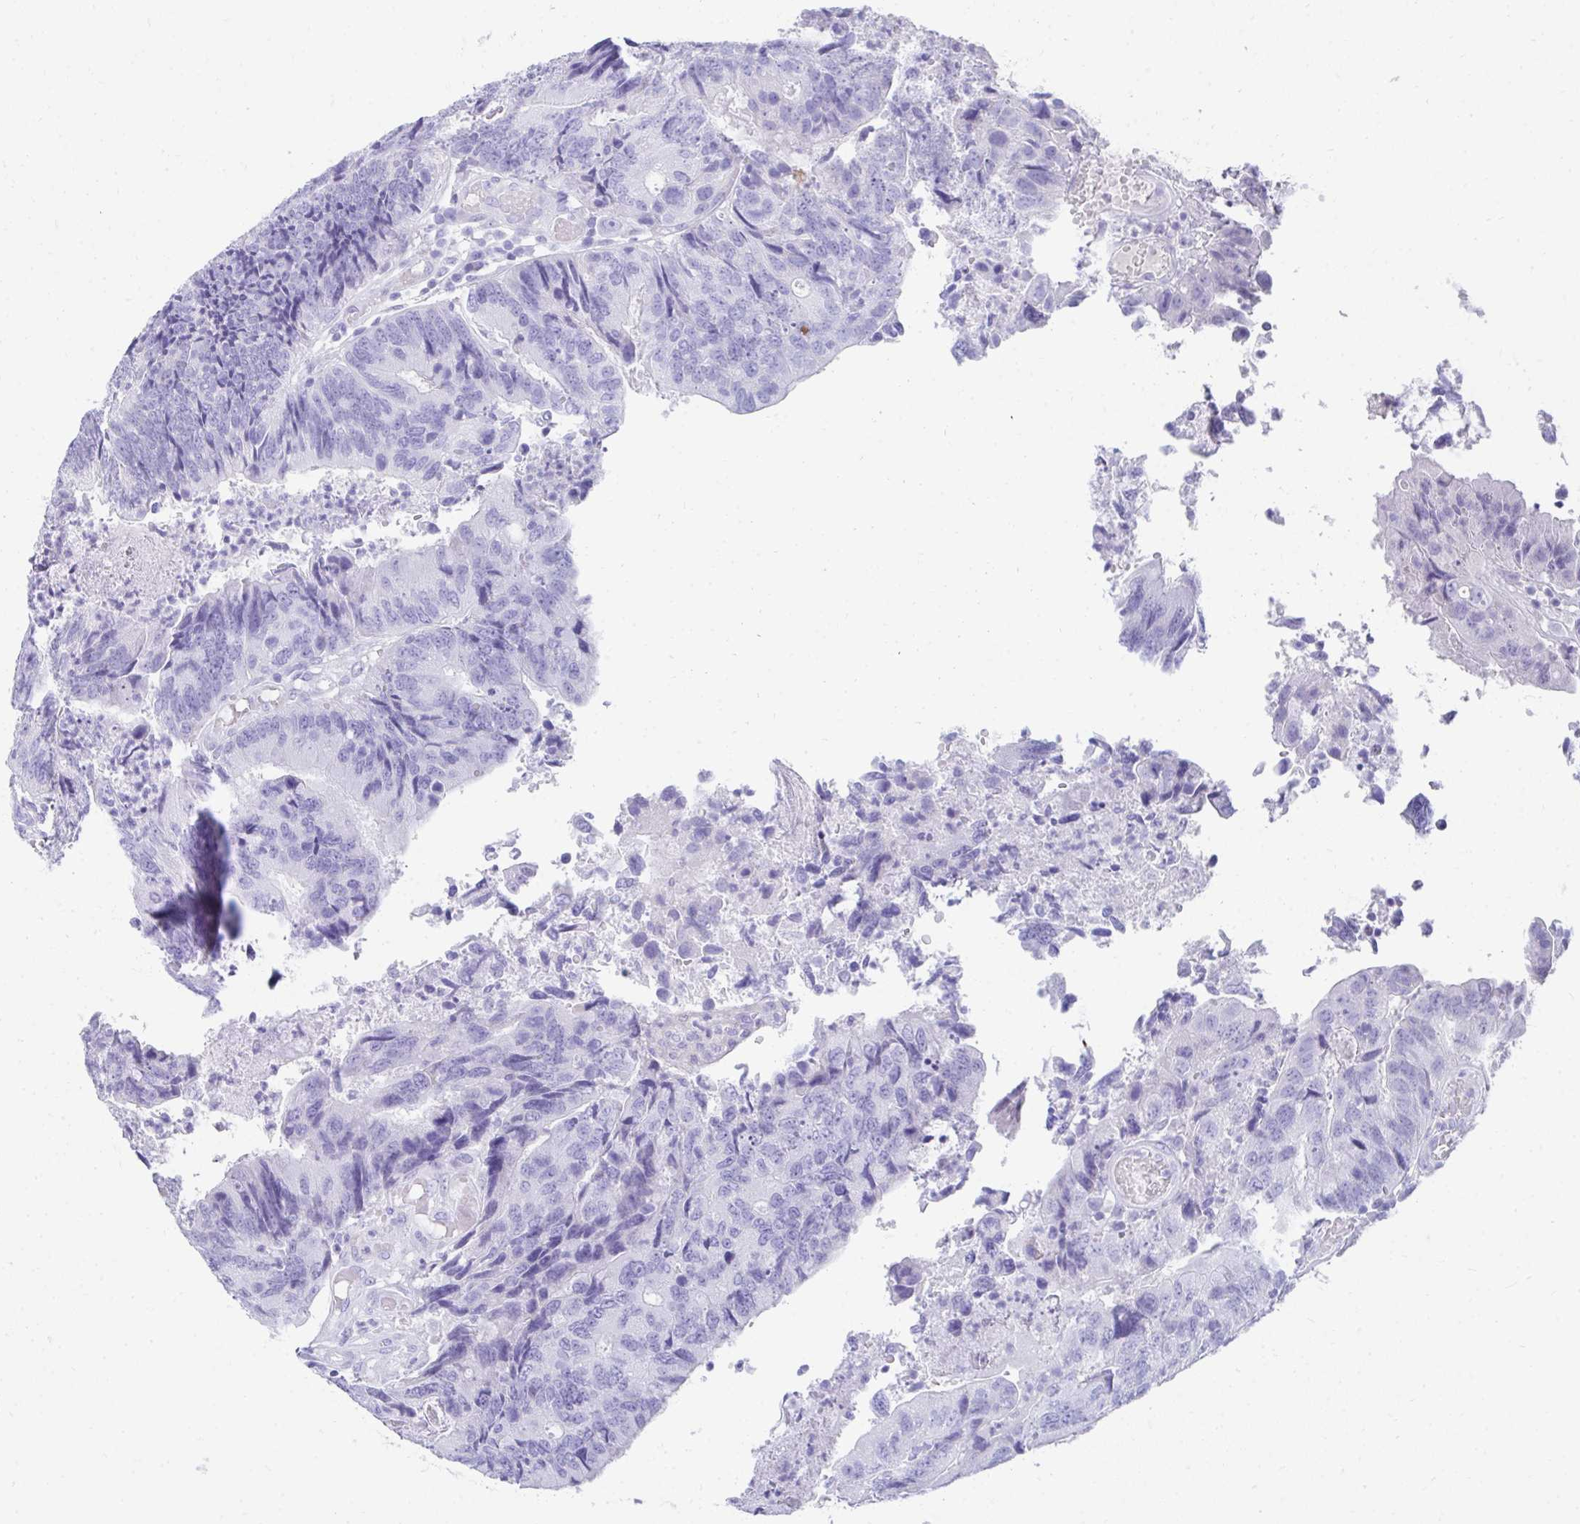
{"staining": {"intensity": "negative", "quantity": "none", "location": "none"}, "tissue": "colorectal cancer", "cell_type": "Tumor cells", "image_type": "cancer", "snomed": [{"axis": "morphology", "description": "Adenocarcinoma, NOS"}, {"axis": "topography", "description": "Colon"}], "caption": "Photomicrograph shows no protein expression in tumor cells of colorectal cancer (adenocarcinoma) tissue.", "gene": "TNNT1", "patient": {"sex": "female", "age": 67}}